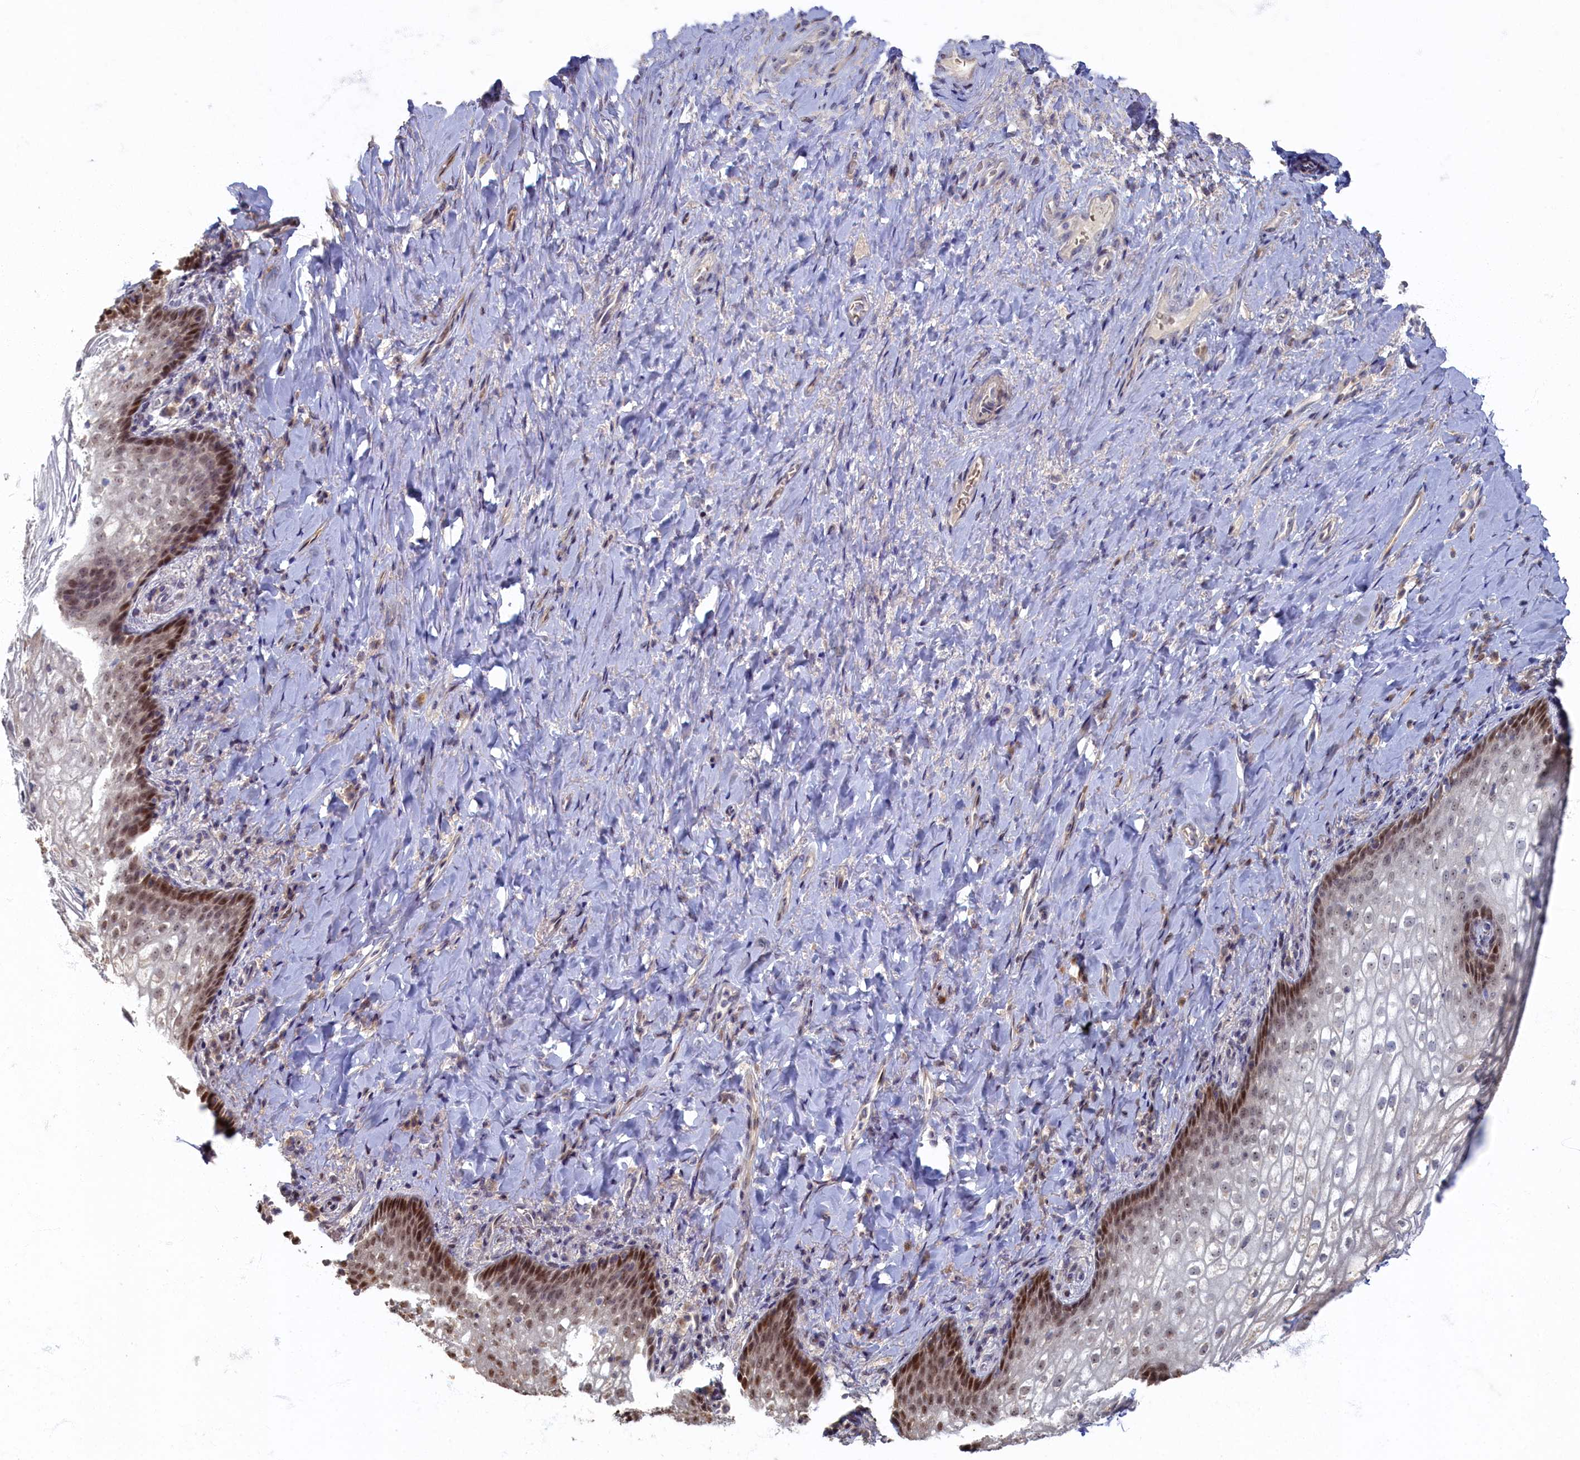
{"staining": {"intensity": "moderate", "quantity": "25%-75%", "location": "nuclear"}, "tissue": "vagina", "cell_type": "Squamous epithelial cells", "image_type": "normal", "snomed": [{"axis": "morphology", "description": "Normal tissue, NOS"}, {"axis": "topography", "description": "Vagina"}], "caption": "Squamous epithelial cells demonstrate moderate nuclear staining in approximately 25%-75% of cells in unremarkable vagina.", "gene": "HUNK", "patient": {"sex": "female", "age": 60}}